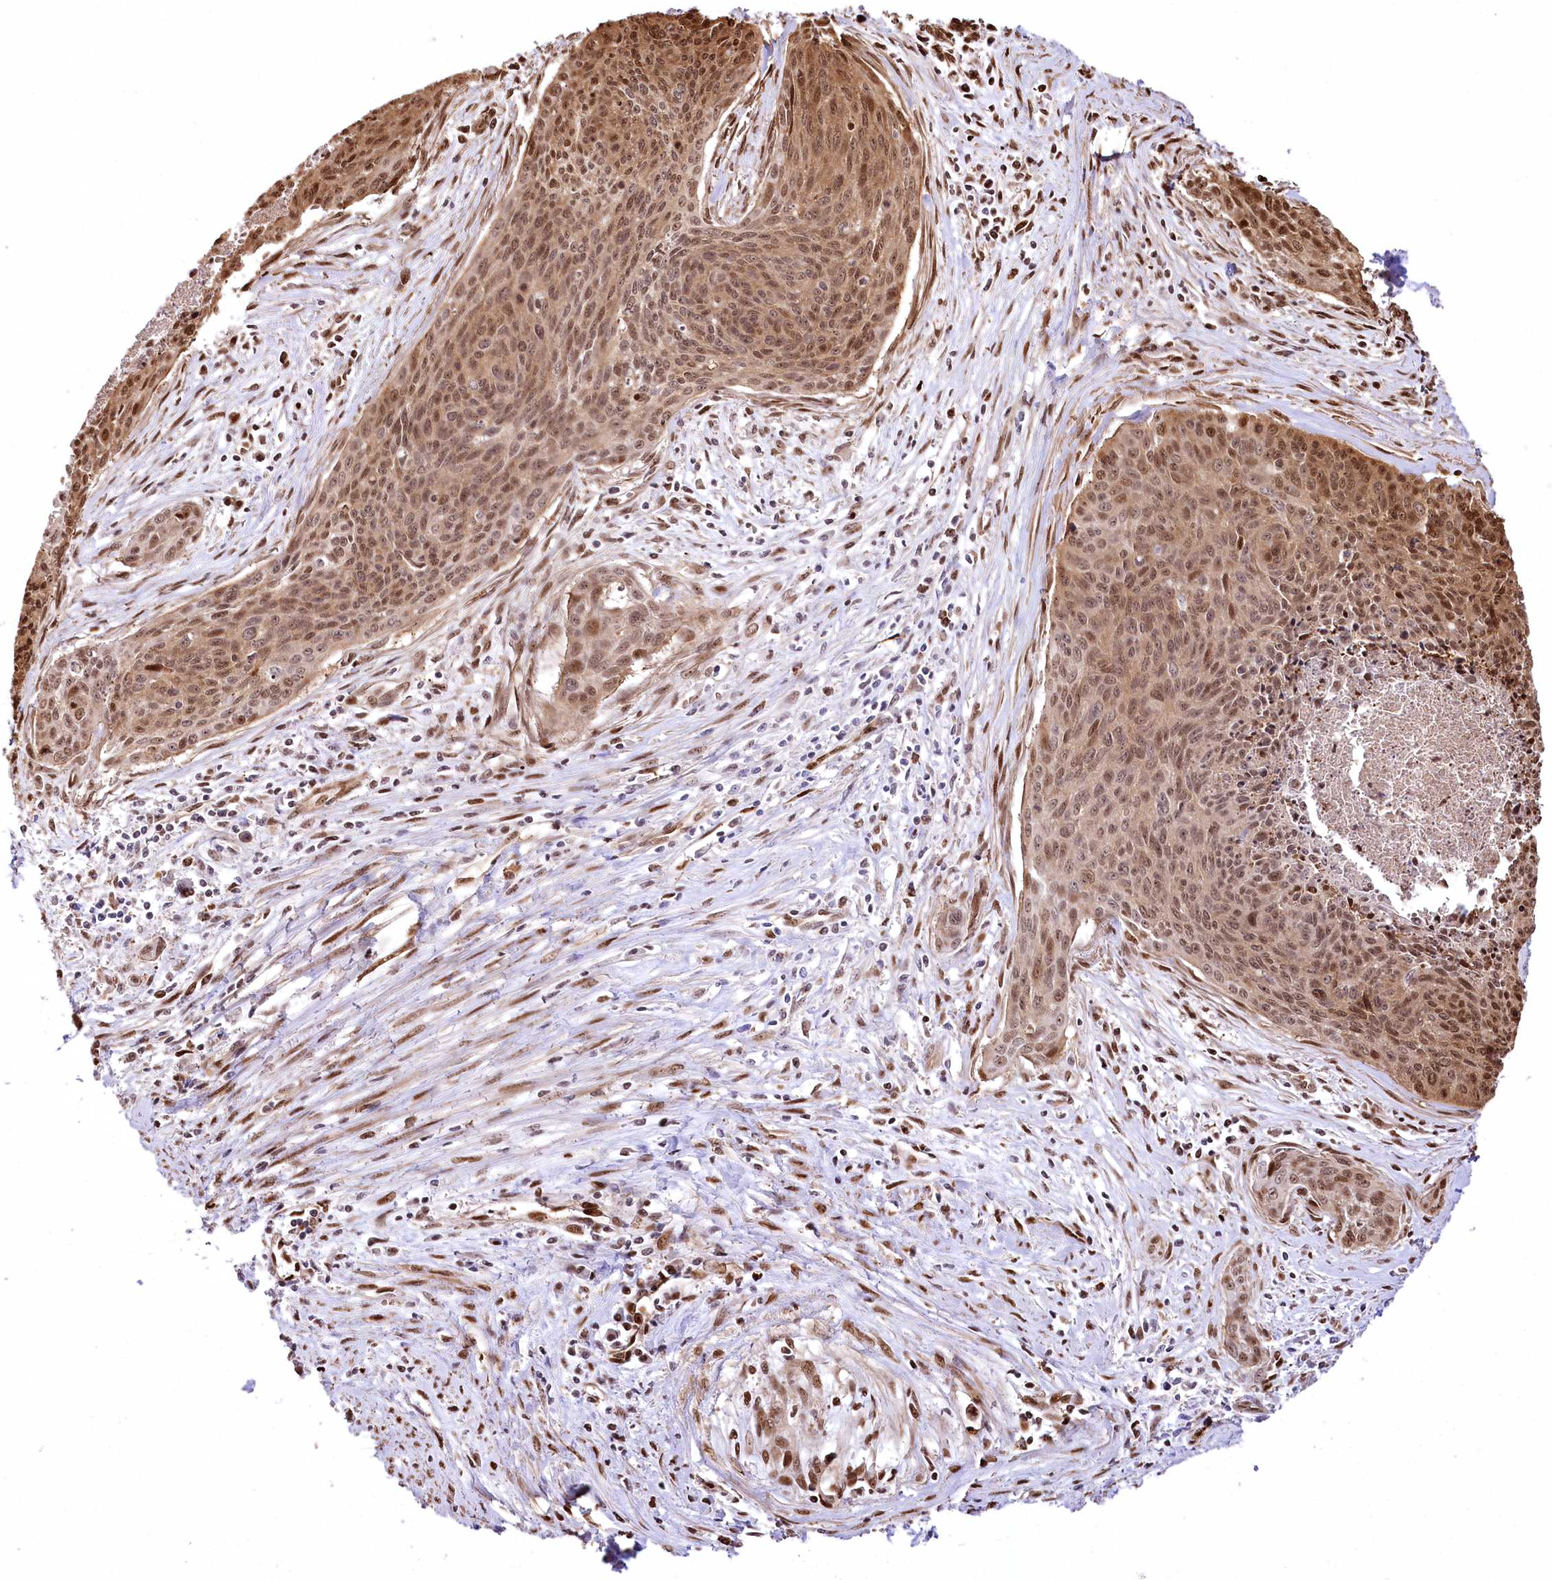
{"staining": {"intensity": "moderate", "quantity": ">75%", "location": "cytoplasmic/membranous,nuclear"}, "tissue": "cervical cancer", "cell_type": "Tumor cells", "image_type": "cancer", "snomed": [{"axis": "morphology", "description": "Squamous cell carcinoma, NOS"}, {"axis": "topography", "description": "Cervix"}], "caption": "Cervical cancer tissue shows moderate cytoplasmic/membranous and nuclear positivity in approximately >75% of tumor cells", "gene": "PTMS", "patient": {"sex": "female", "age": 55}}